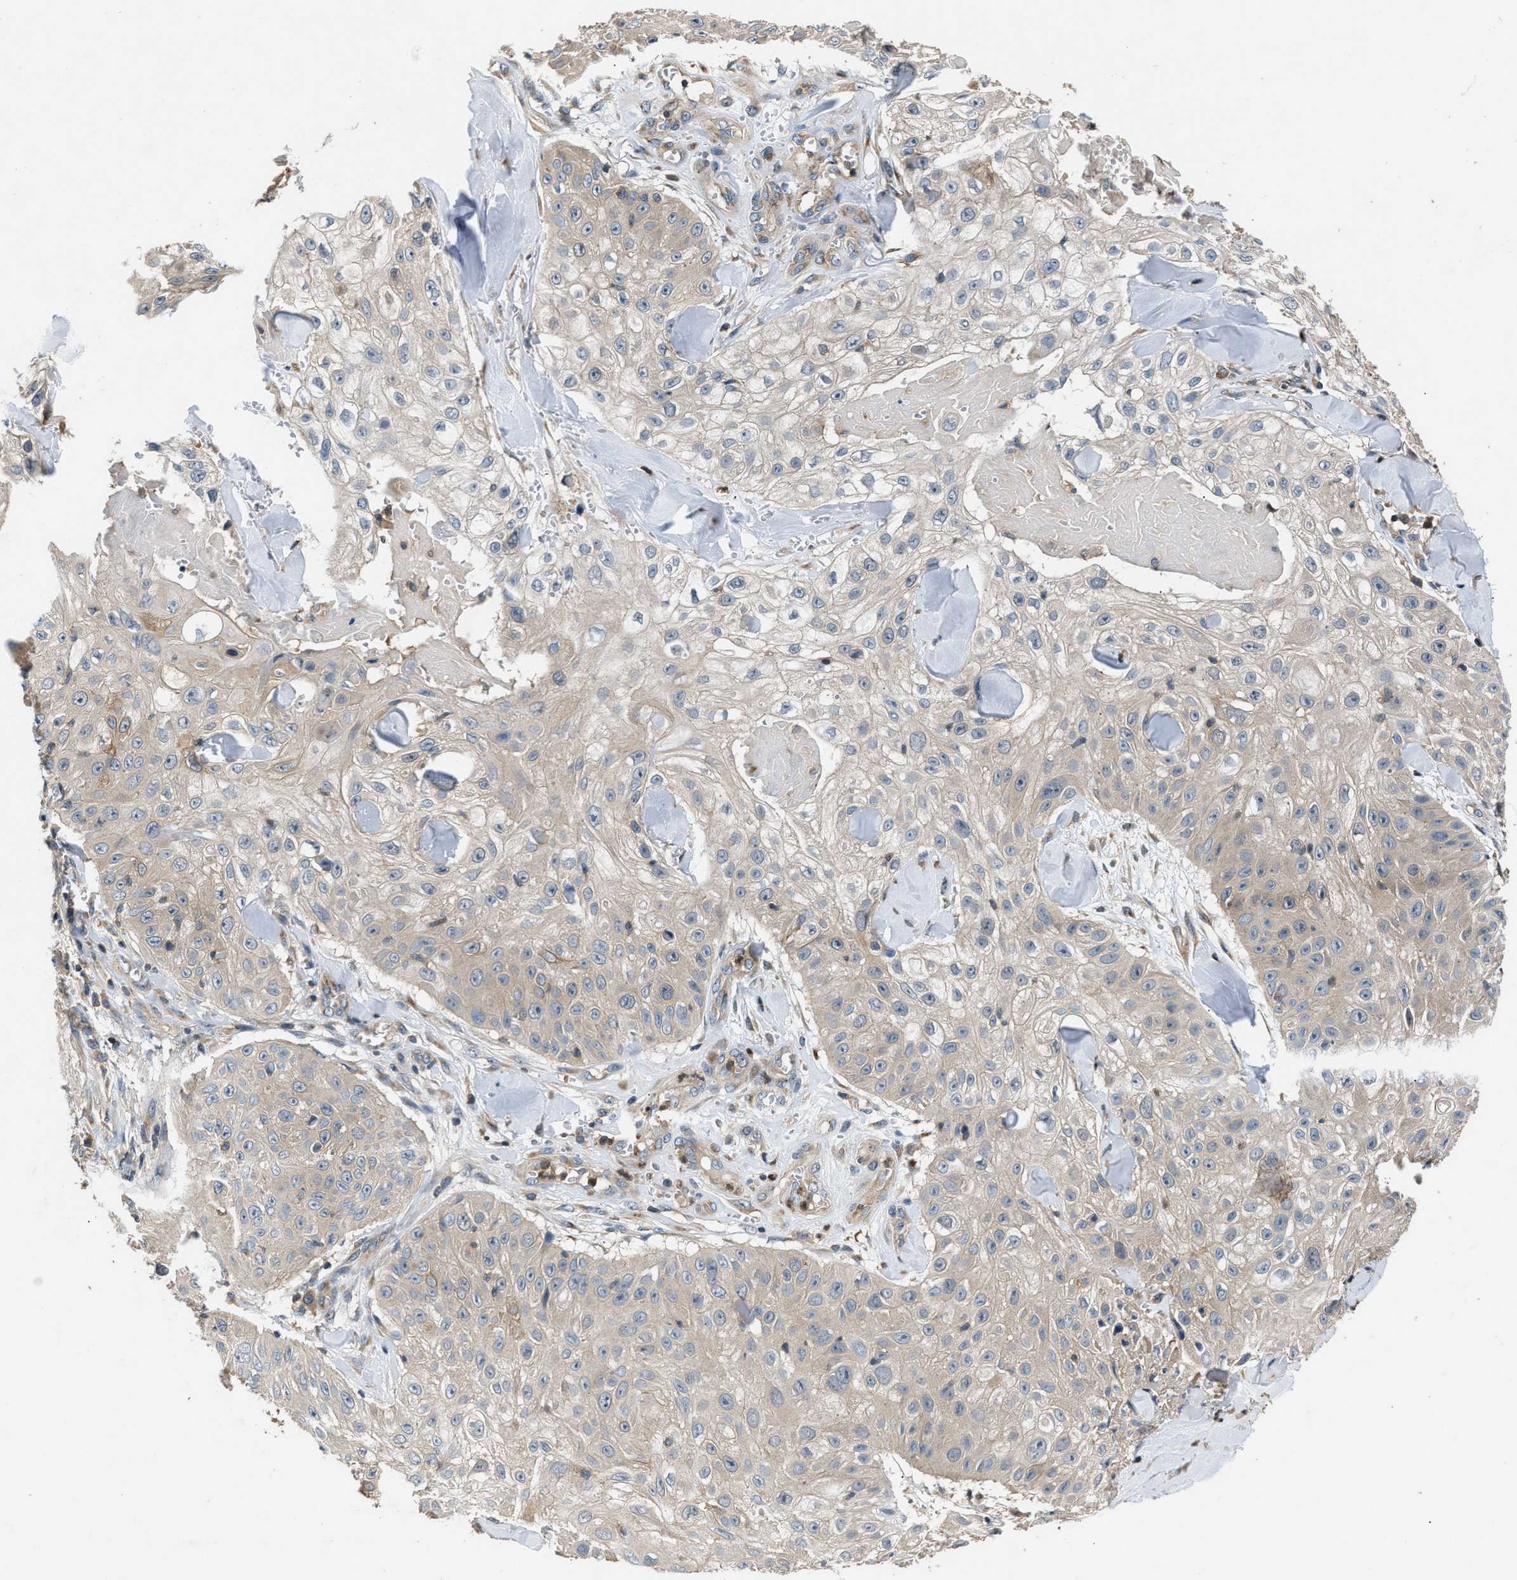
{"staining": {"intensity": "negative", "quantity": "none", "location": "none"}, "tissue": "skin cancer", "cell_type": "Tumor cells", "image_type": "cancer", "snomed": [{"axis": "morphology", "description": "Squamous cell carcinoma, NOS"}, {"axis": "topography", "description": "Skin"}], "caption": "This micrograph is of skin cancer (squamous cell carcinoma) stained with immunohistochemistry to label a protein in brown with the nuclei are counter-stained blue. There is no positivity in tumor cells.", "gene": "CHUK", "patient": {"sex": "male", "age": 86}}